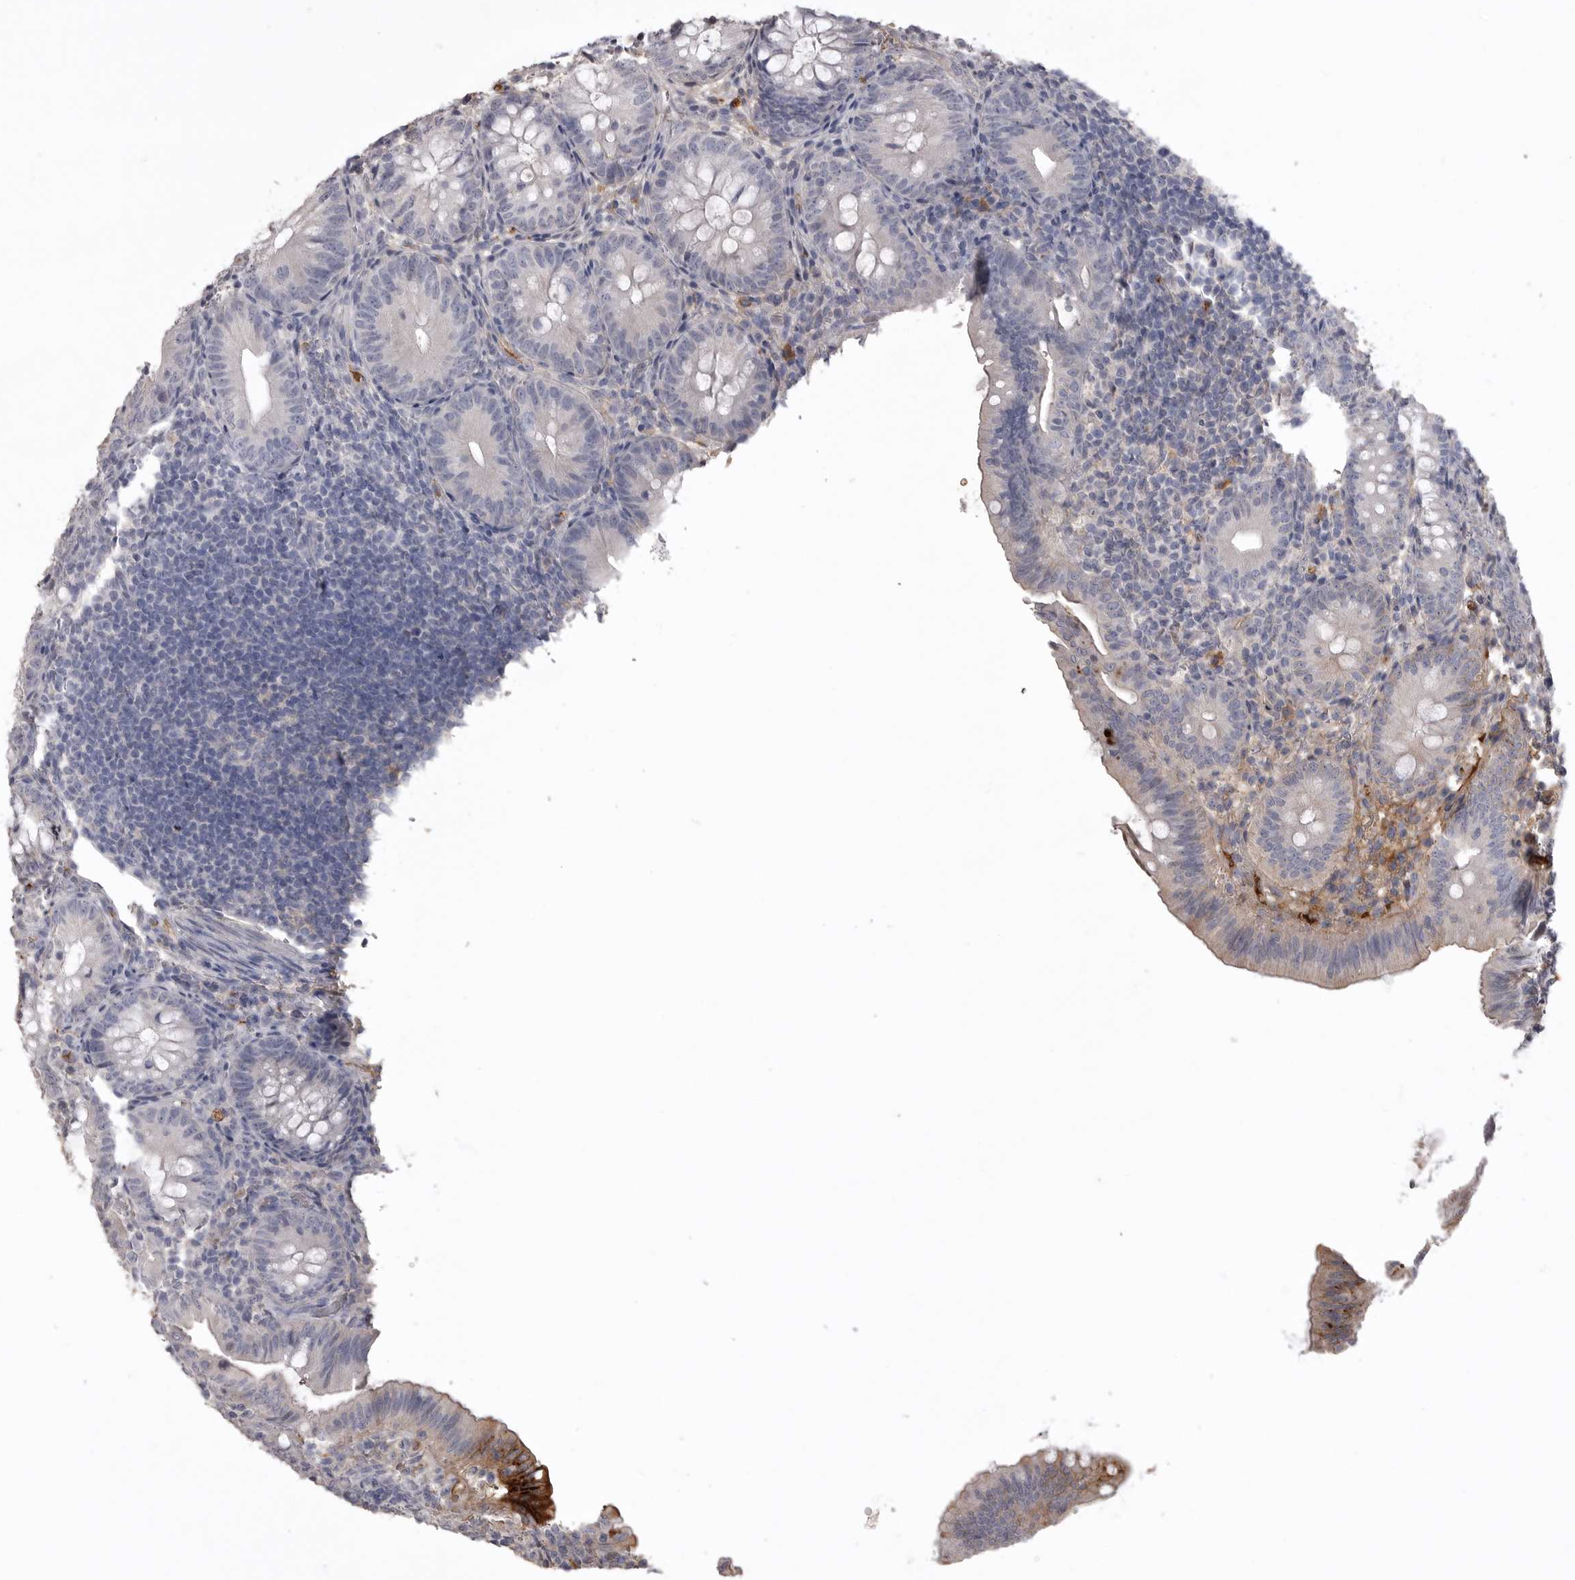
{"staining": {"intensity": "negative", "quantity": "none", "location": "none"}, "tissue": "appendix", "cell_type": "Glandular cells", "image_type": "normal", "snomed": [{"axis": "morphology", "description": "Normal tissue, NOS"}, {"axis": "topography", "description": "Appendix"}], "caption": "Glandular cells are negative for protein expression in benign human appendix. Brightfield microscopy of immunohistochemistry (IHC) stained with DAB (brown) and hematoxylin (blue), captured at high magnification.", "gene": "AHSG", "patient": {"sex": "male", "age": 1}}